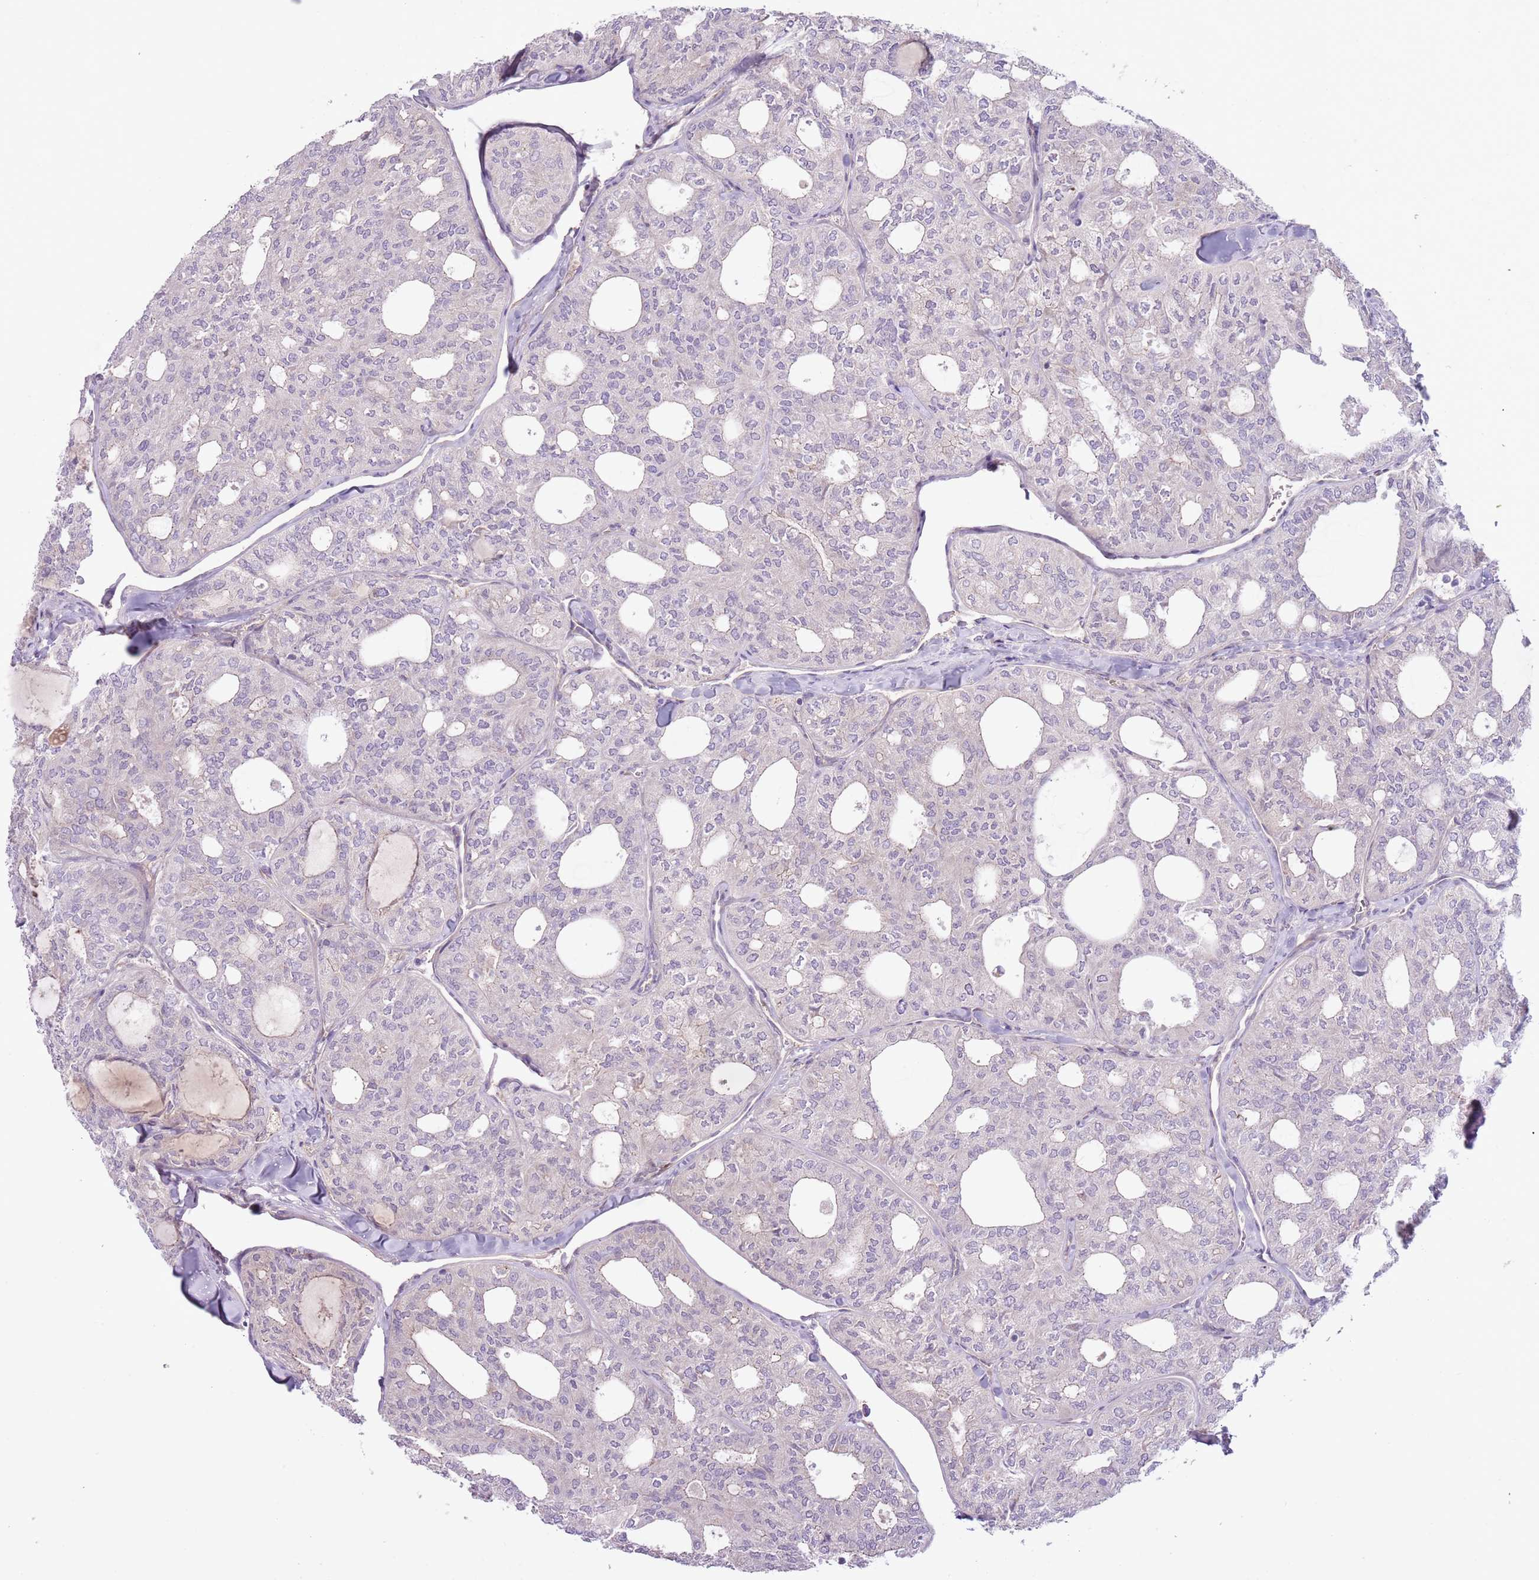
{"staining": {"intensity": "negative", "quantity": "none", "location": "none"}, "tissue": "thyroid cancer", "cell_type": "Tumor cells", "image_type": "cancer", "snomed": [{"axis": "morphology", "description": "Follicular adenoma carcinoma, NOS"}, {"axis": "topography", "description": "Thyroid gland"}], "caption": "Tumor cells are negative for brown protein staining in thyroid cancer.", "gene": "MRO", "patient": {"sex": "male", "age": 75}}